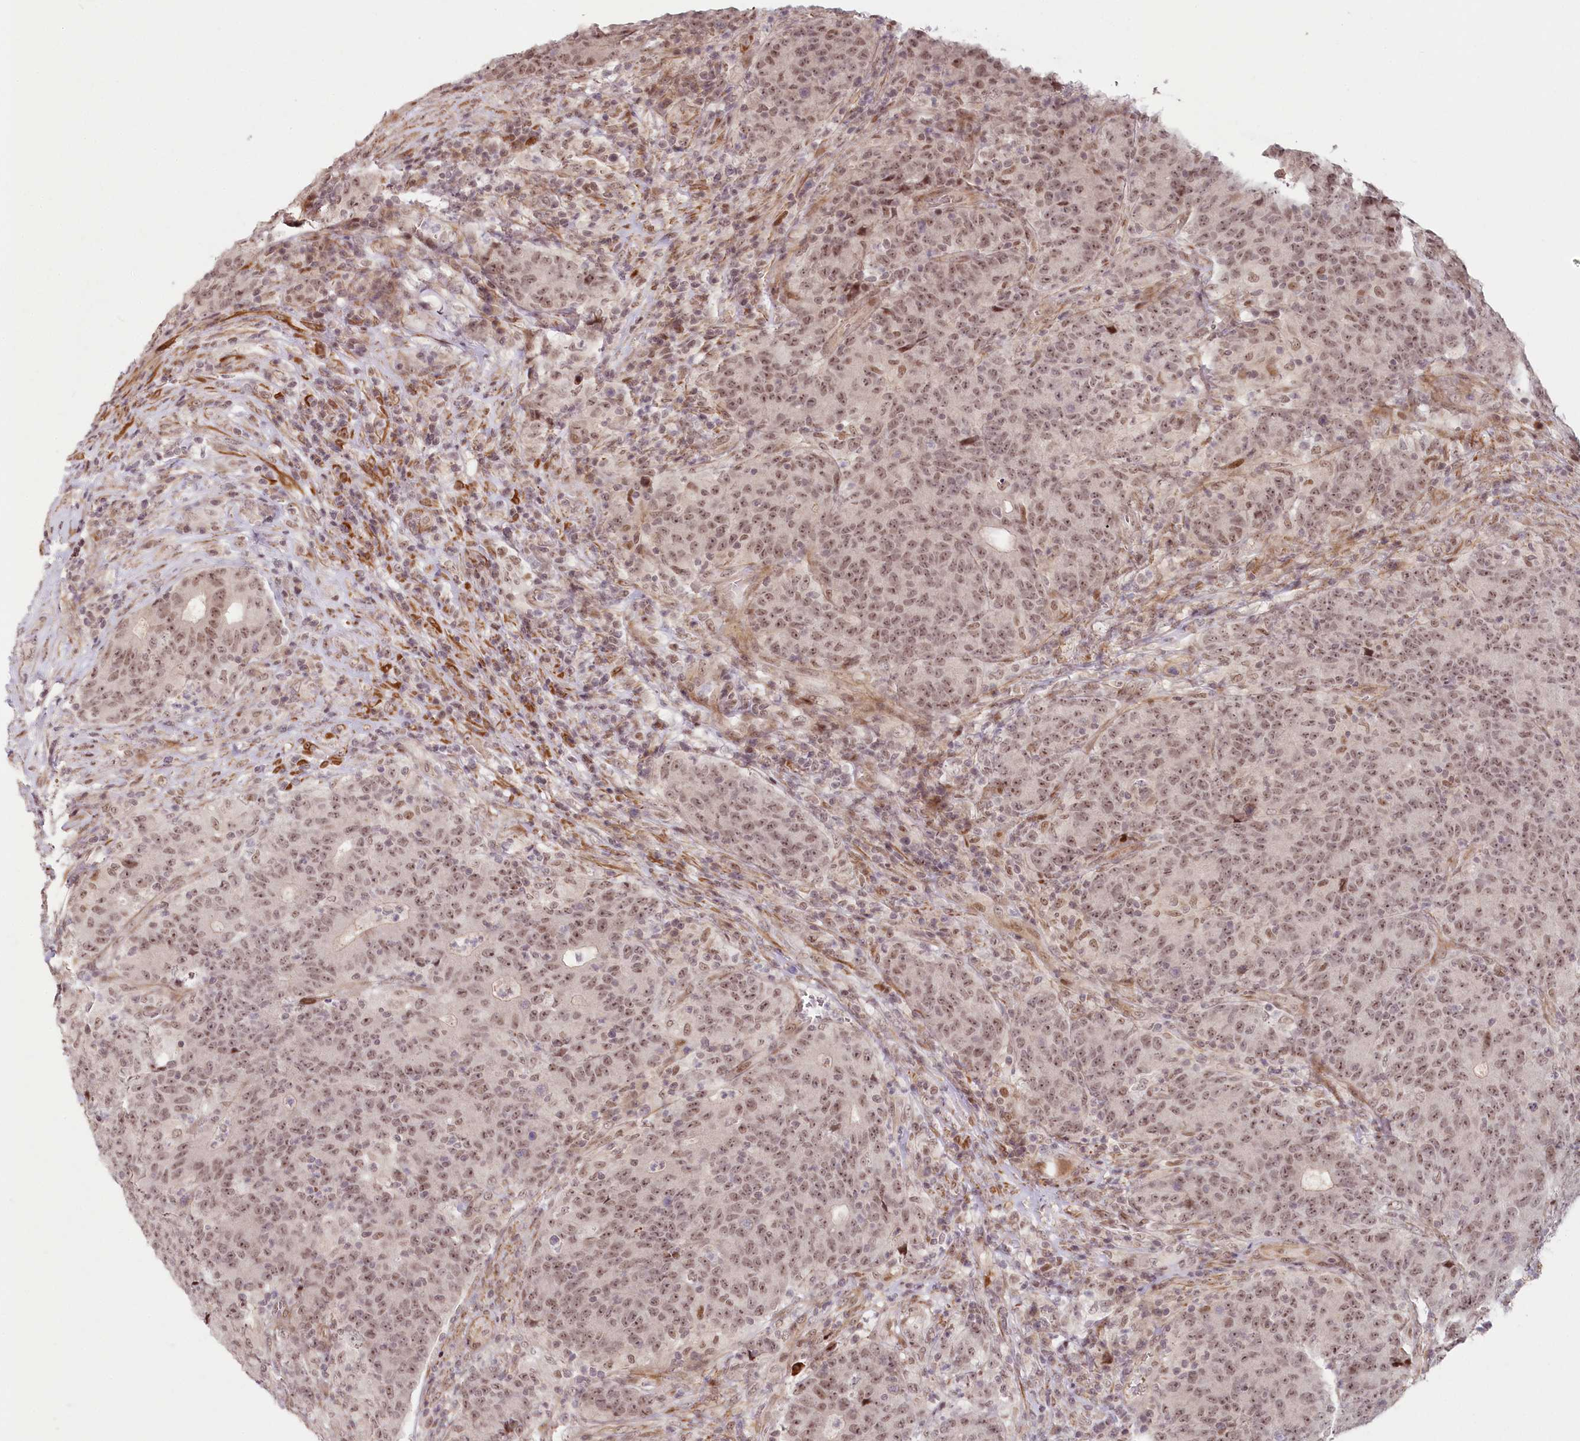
{"staining": {"intensity": "moderate", "quantity": ">75%", "location": "nuclear"}, "tissue": "colorectal cancer", "cell_type": "Tumor cells", "image_type": "cancer", "snomed": [{"axis": "morphology", "description": "Adenocarcinoma, NOS"}, {"axis": "topography", "description": "Colon"}], "caption": "Immunohistochemistry (IHC) of human colorectal cancer demonstrates medium levels of moderate nuclear staining in approximately >75% of tumor cells. (Stains: DAB (3,3'-diaminobenzidine) in brown, nuclei in blue, Microscopy: brightfield microscopy at high magnification).", "gene": "FAM204A", "patient": {"sex": "female", "age": 75}}